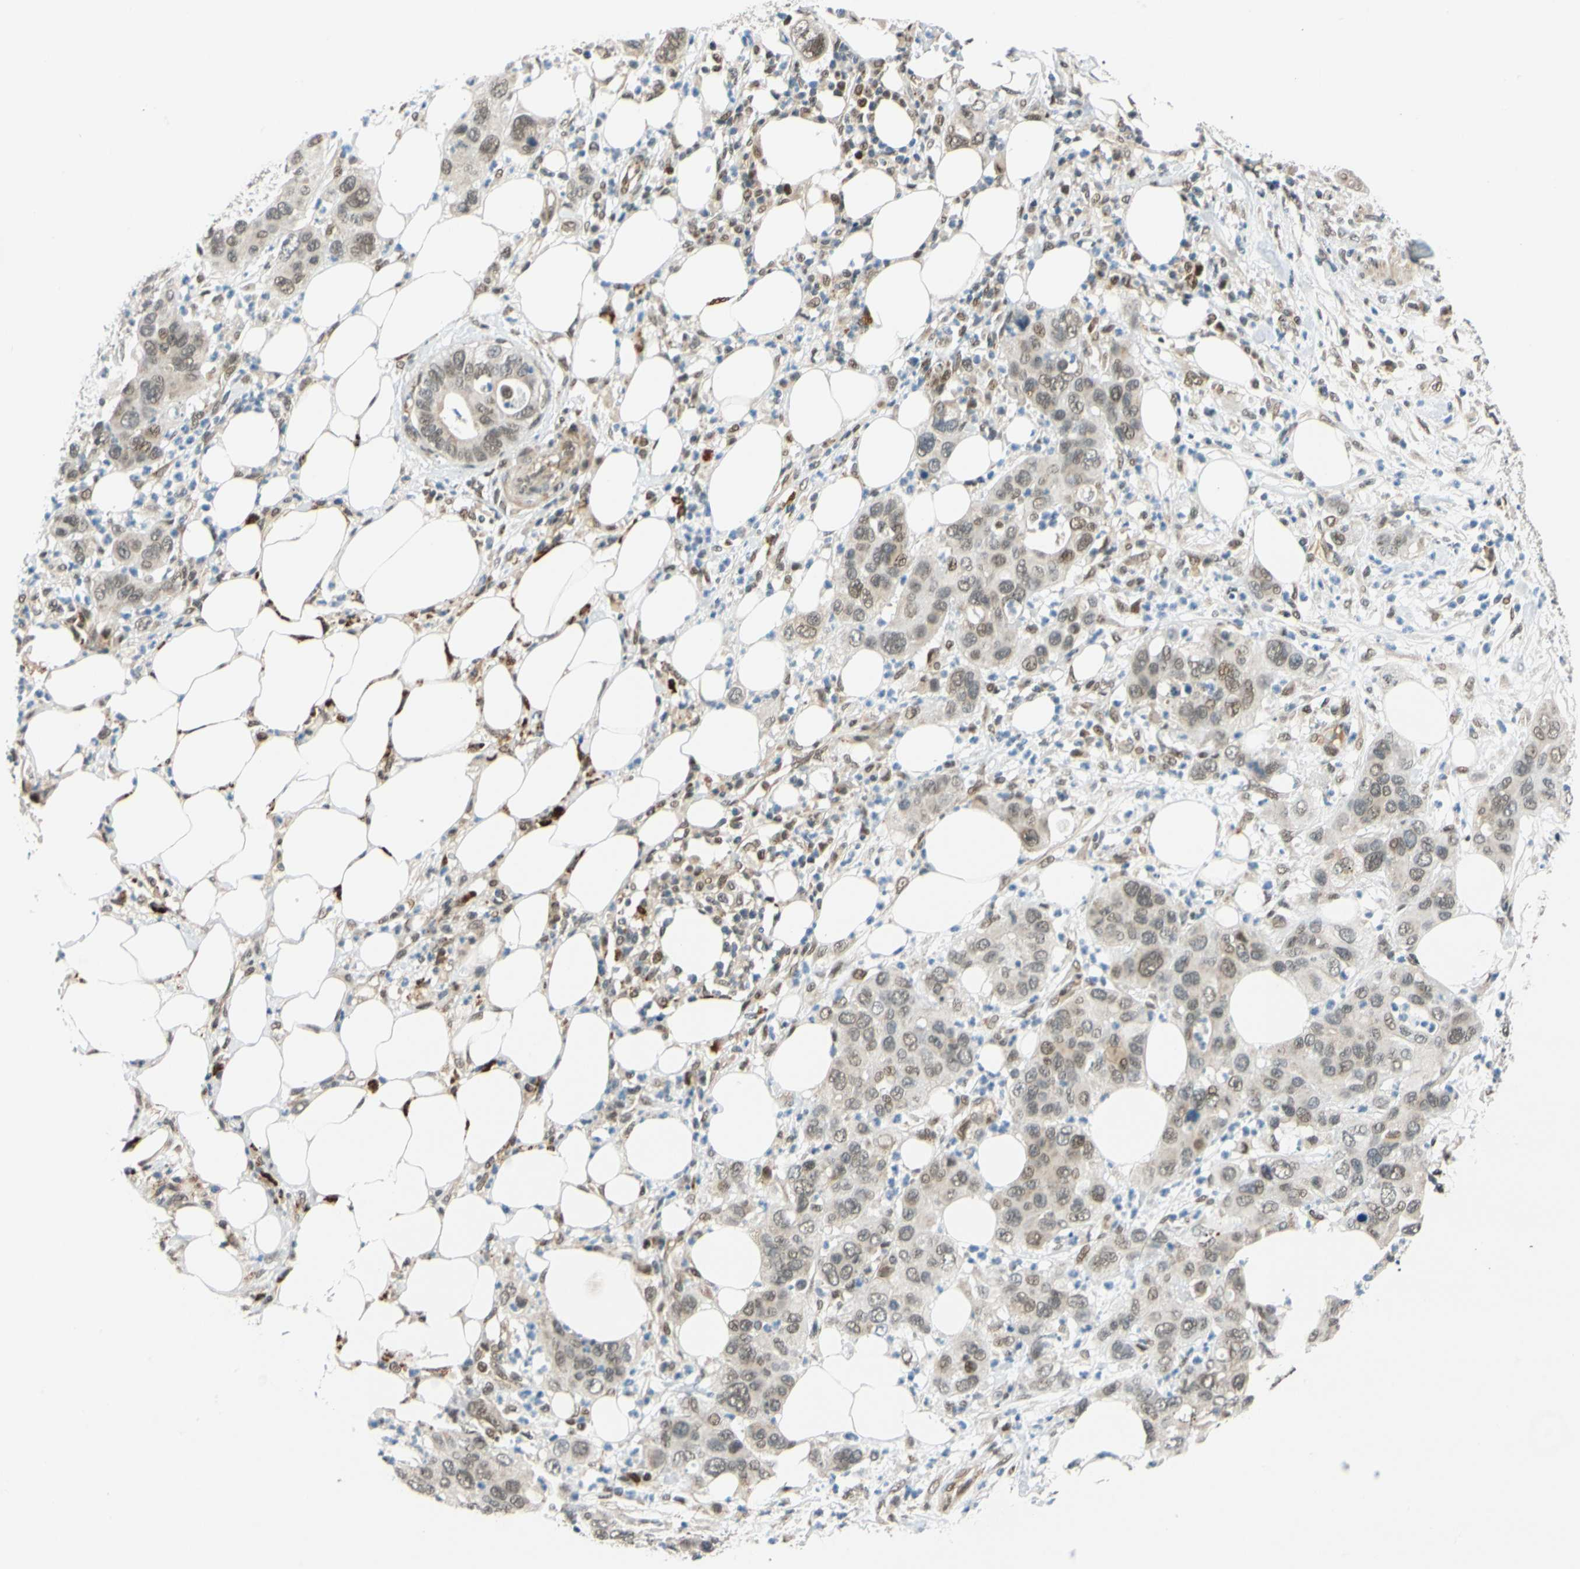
{"staining": {"intensity": "weak", "quantity": ">75%", "location": "cytoplasmic/membranous,nuclear"}, "tissue": "pancreatic cancer", "cell_type": "Tumor cells", "image_type": "cancer", "snomed": [{"axis": "morphology", "description": "Adenocarcinoma, NOS"}, {"axis": "topography", "description": "Pancreas"}], "caption": "IHC image of pancreatic adenocarcinoma stained for a protein (brown), which displays low levels of weak cytoplasmic/membranous and nuclear positivity in approximately >75% of tumor cells.", "gene": "POGZ", "patient": {"sex": "female", "age": 71}}